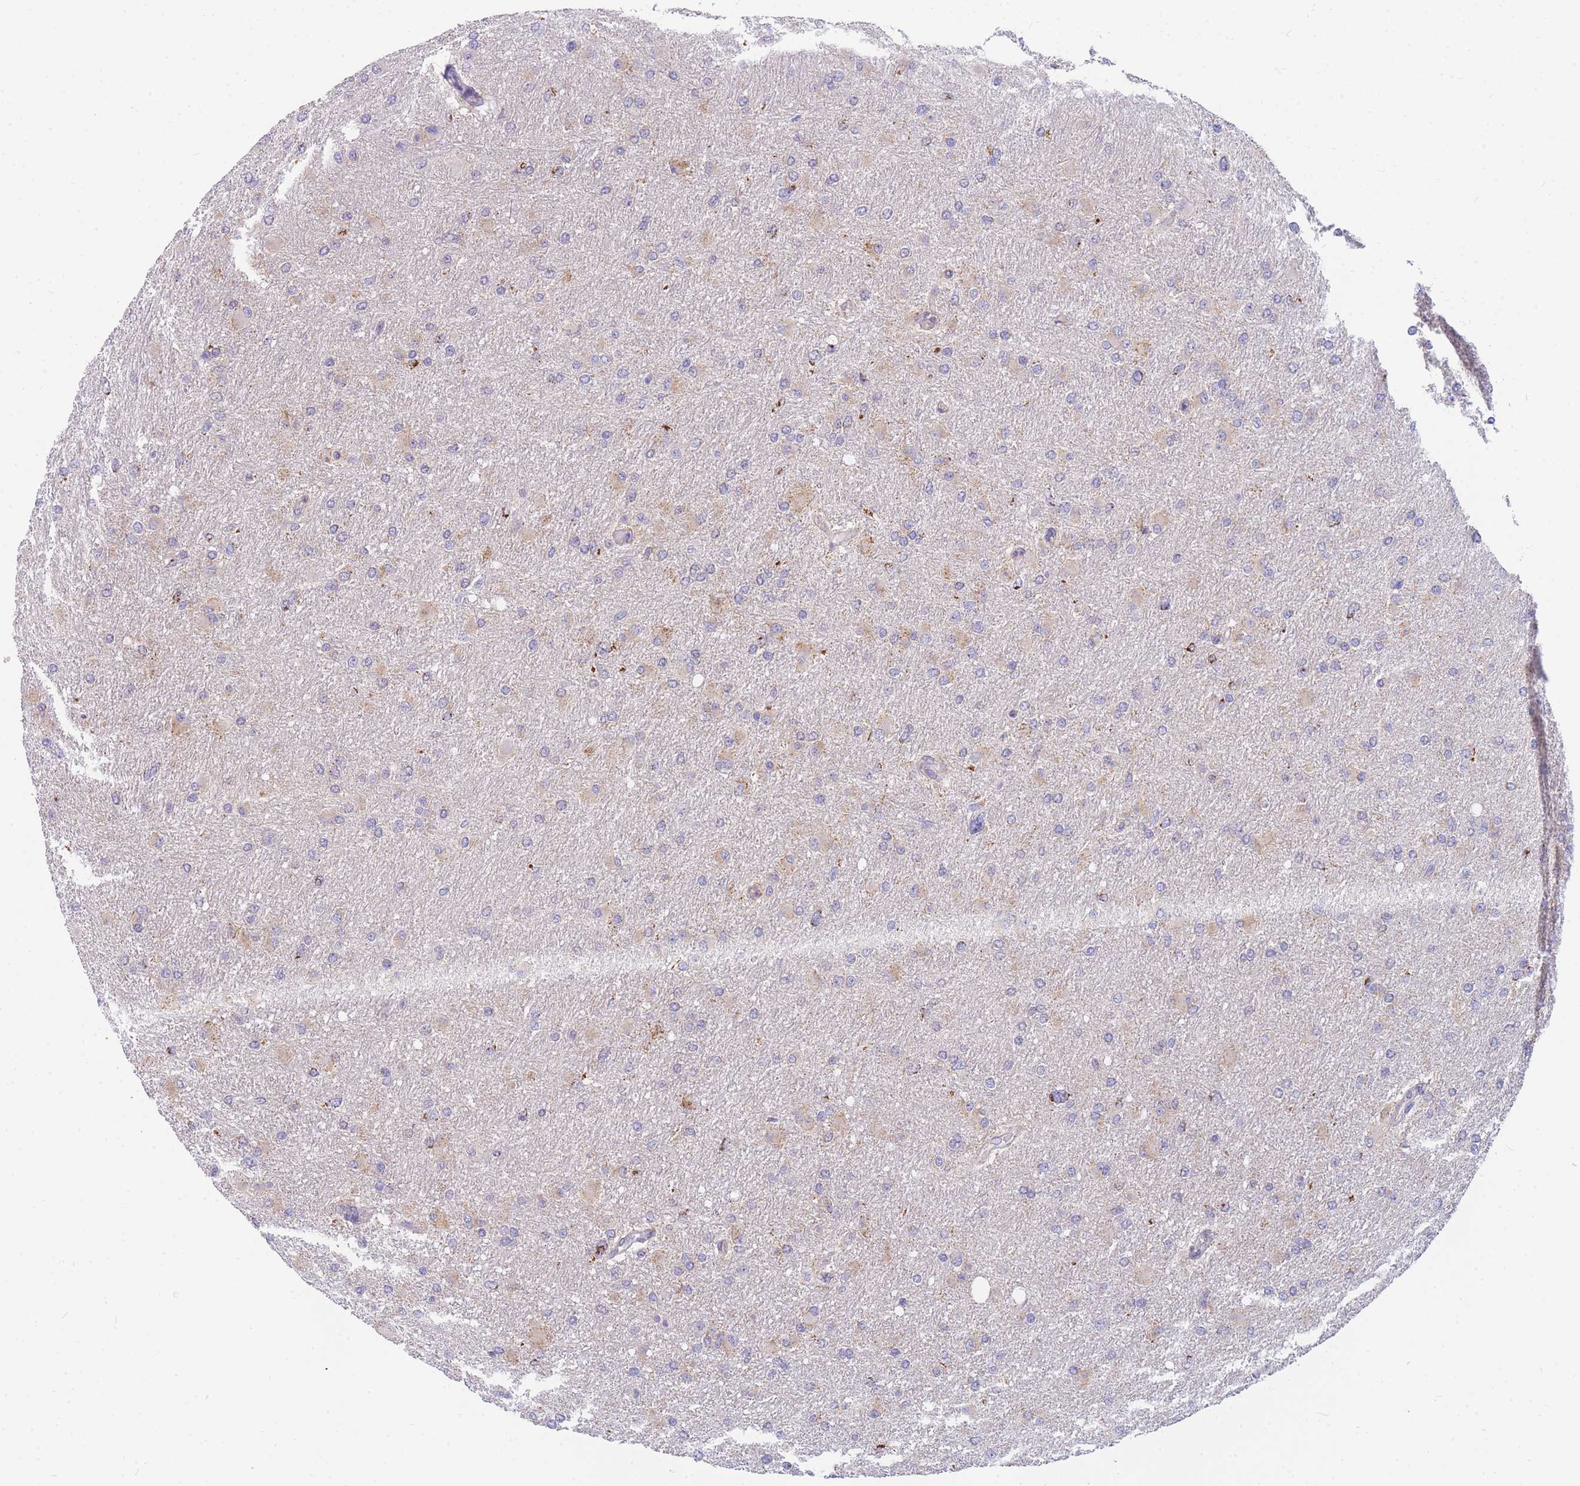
{"staining": {"intensity": "moderate", "quantity": "<25%", "location": "cytoplasmic/membranous"}, "tissue": "glioma", "cell_type": "Tumor cells", "image_type": "cancer", "snomed": [{"axis": "morphology", "description": "Glioma, malignant, High grade"}, {"axis": "topography", "description": "Cerebral cortex"}], "caption": "Tumor cells reveal low levels of moderate cytoplasmic/membranous positivity in approximately <25% of cells in human malignant glioma (high-grade).", "gene": "MRPS11", "patient": {"sex": "female", "age": 36}}